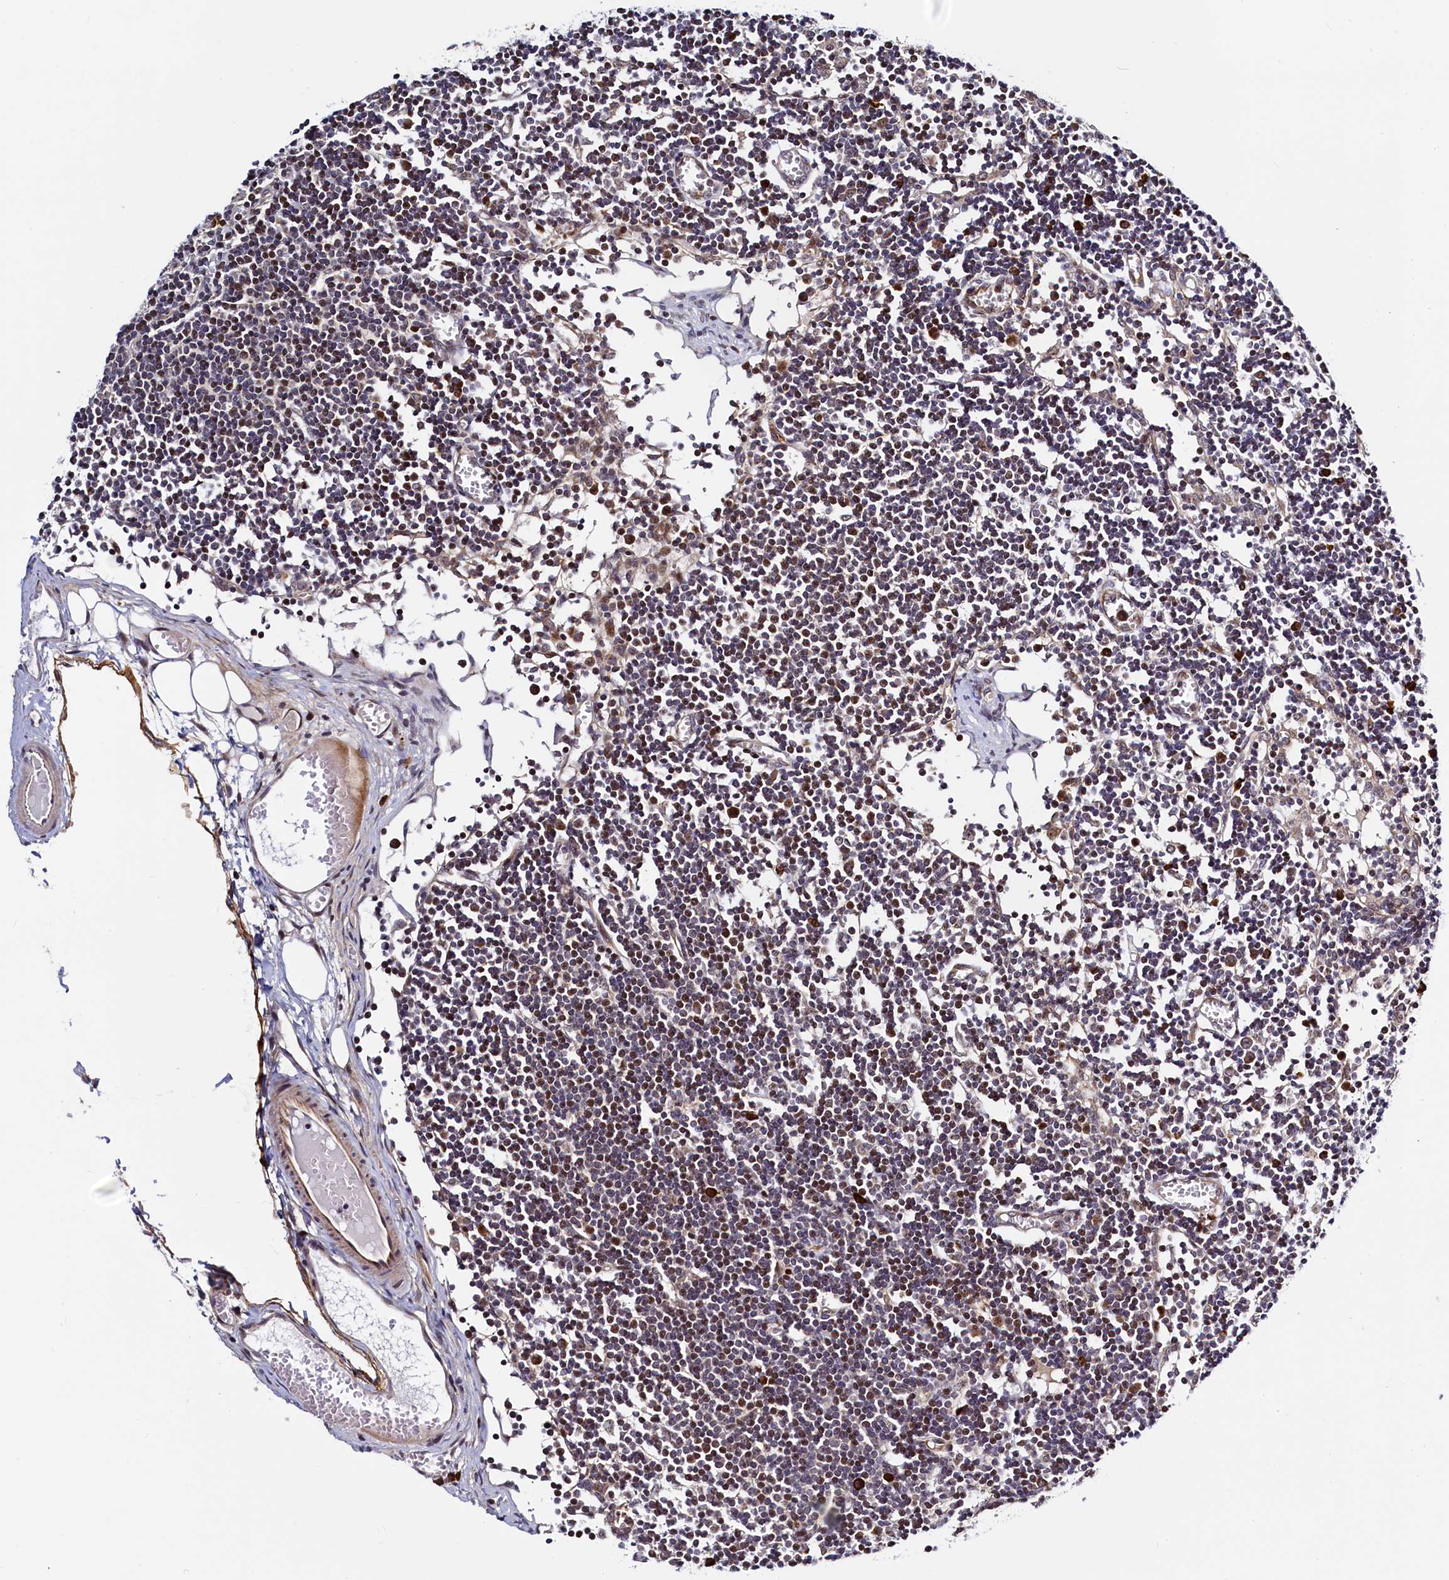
{"staining": {"intensity": "strong", "quantity": "<25%", "location": "cytoplasmic/membranous"}, "tissue": "lymph node", "cell_type": "Germinal center cells", "image_type": "normal", "snomed": [{"axis": "morphology", "description": "Normal tissue, NOS"}, {"axis": "topography", "description": "Lymph node"}], "caption": "High-magnification brightfield microscopy of unremarkable lymph node stained with DAB (brown) and counterstained with hematoxylin (blue). germinal center cells exhibit strong cytoplasmic/membranous positivity is identified in approximately<25% of cells. The staining was performed using DAB to visualize the protein expression in brown, while the nuclei were stained in blue with hematoxylin (Magnification: 20x).", "gene": "RBFA", "patient": {"sex": "female", "age": 11}}